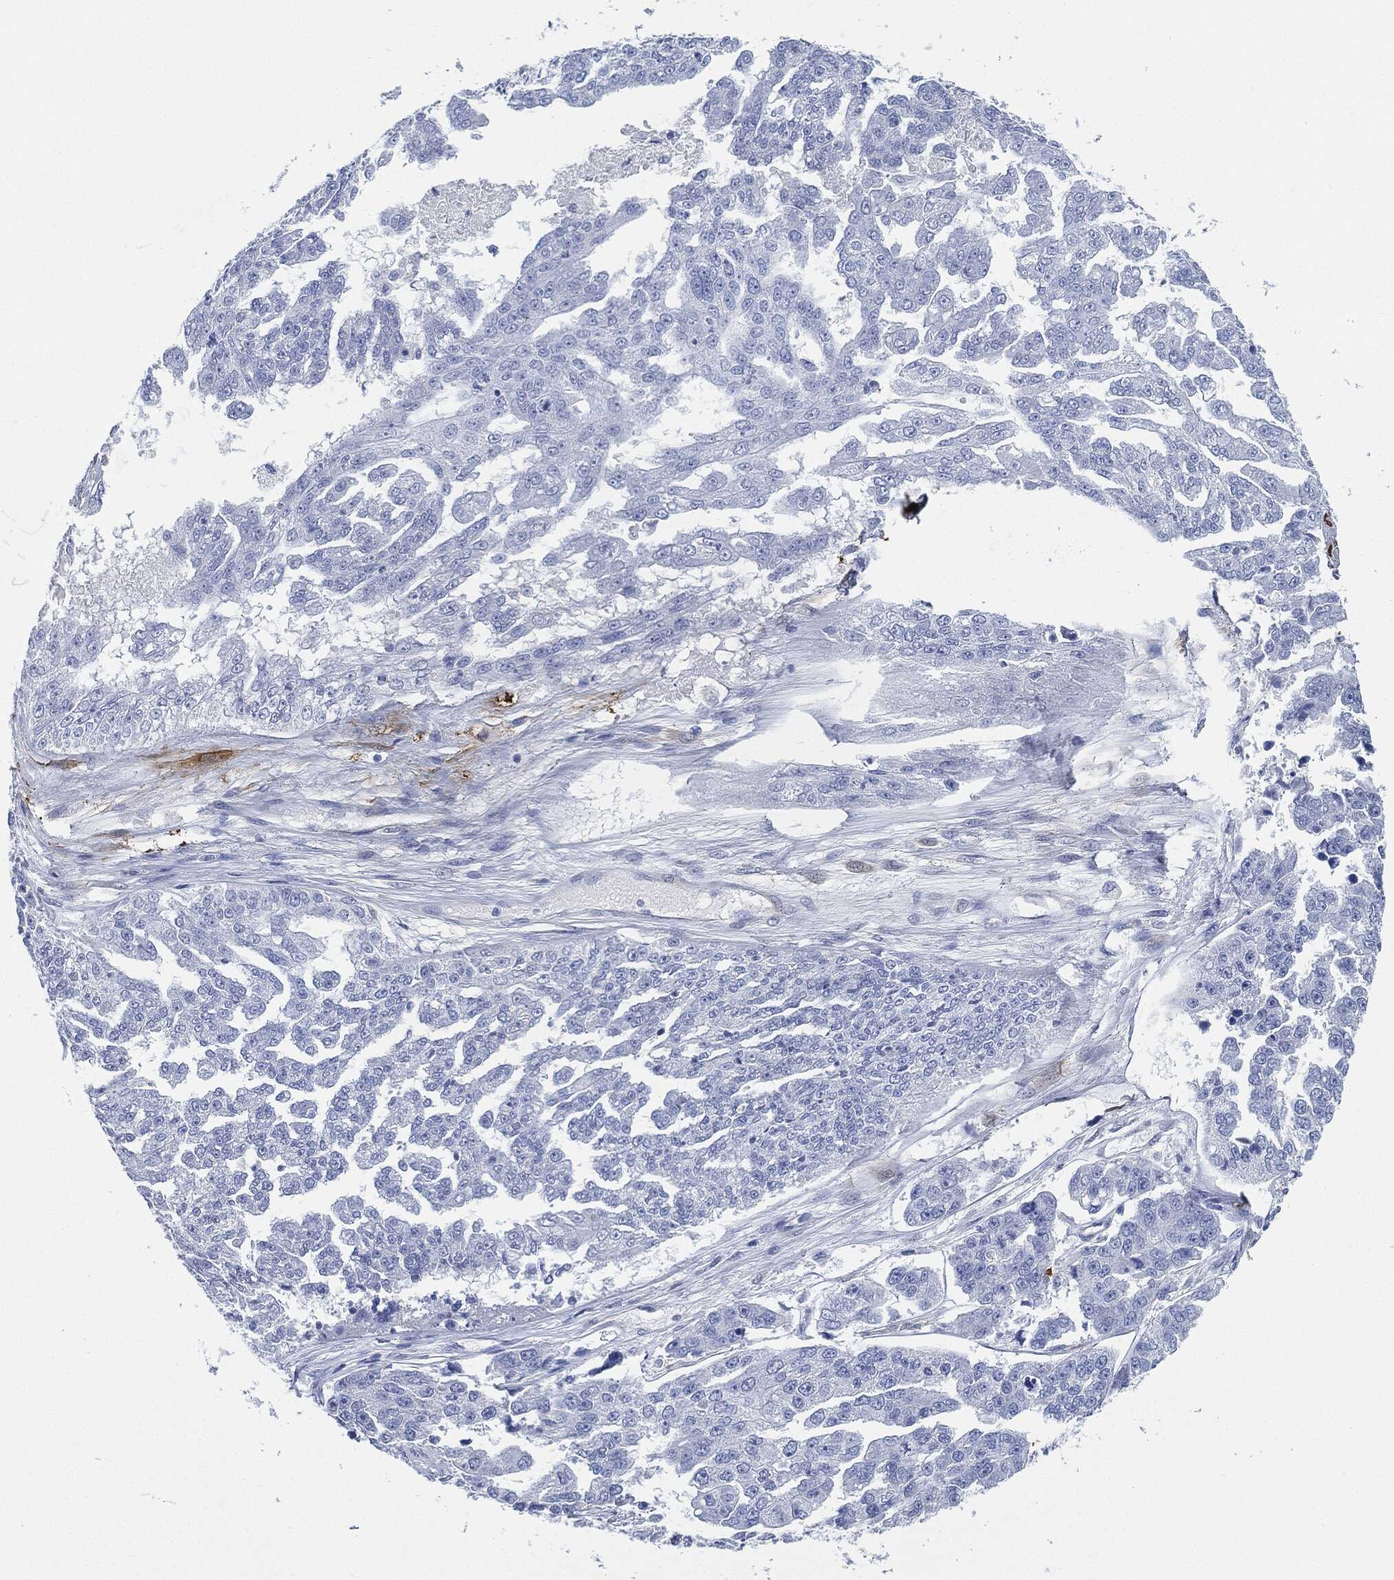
{"staining": {"intensity": "negative", "quantity": "none", "location": "none"}, "tissue": "ovarian cancer", "cell_type": "Tumor cells", "image_type": "cancer", "snomed": [{"axis": "morphology", "description": "Cystadenocarcinoma, serous, NOS"}, {"axis": "topography", "description": "Ovary"}], "caption": "High power microscopy micrograph of an IHC photomicrograph of ovarian cancer (serous cystadenocarcinoma), revealing no significant positivity in tumor cells.", "gene": "TAGLN", "patient": {"sex": "female", "age": 58}}